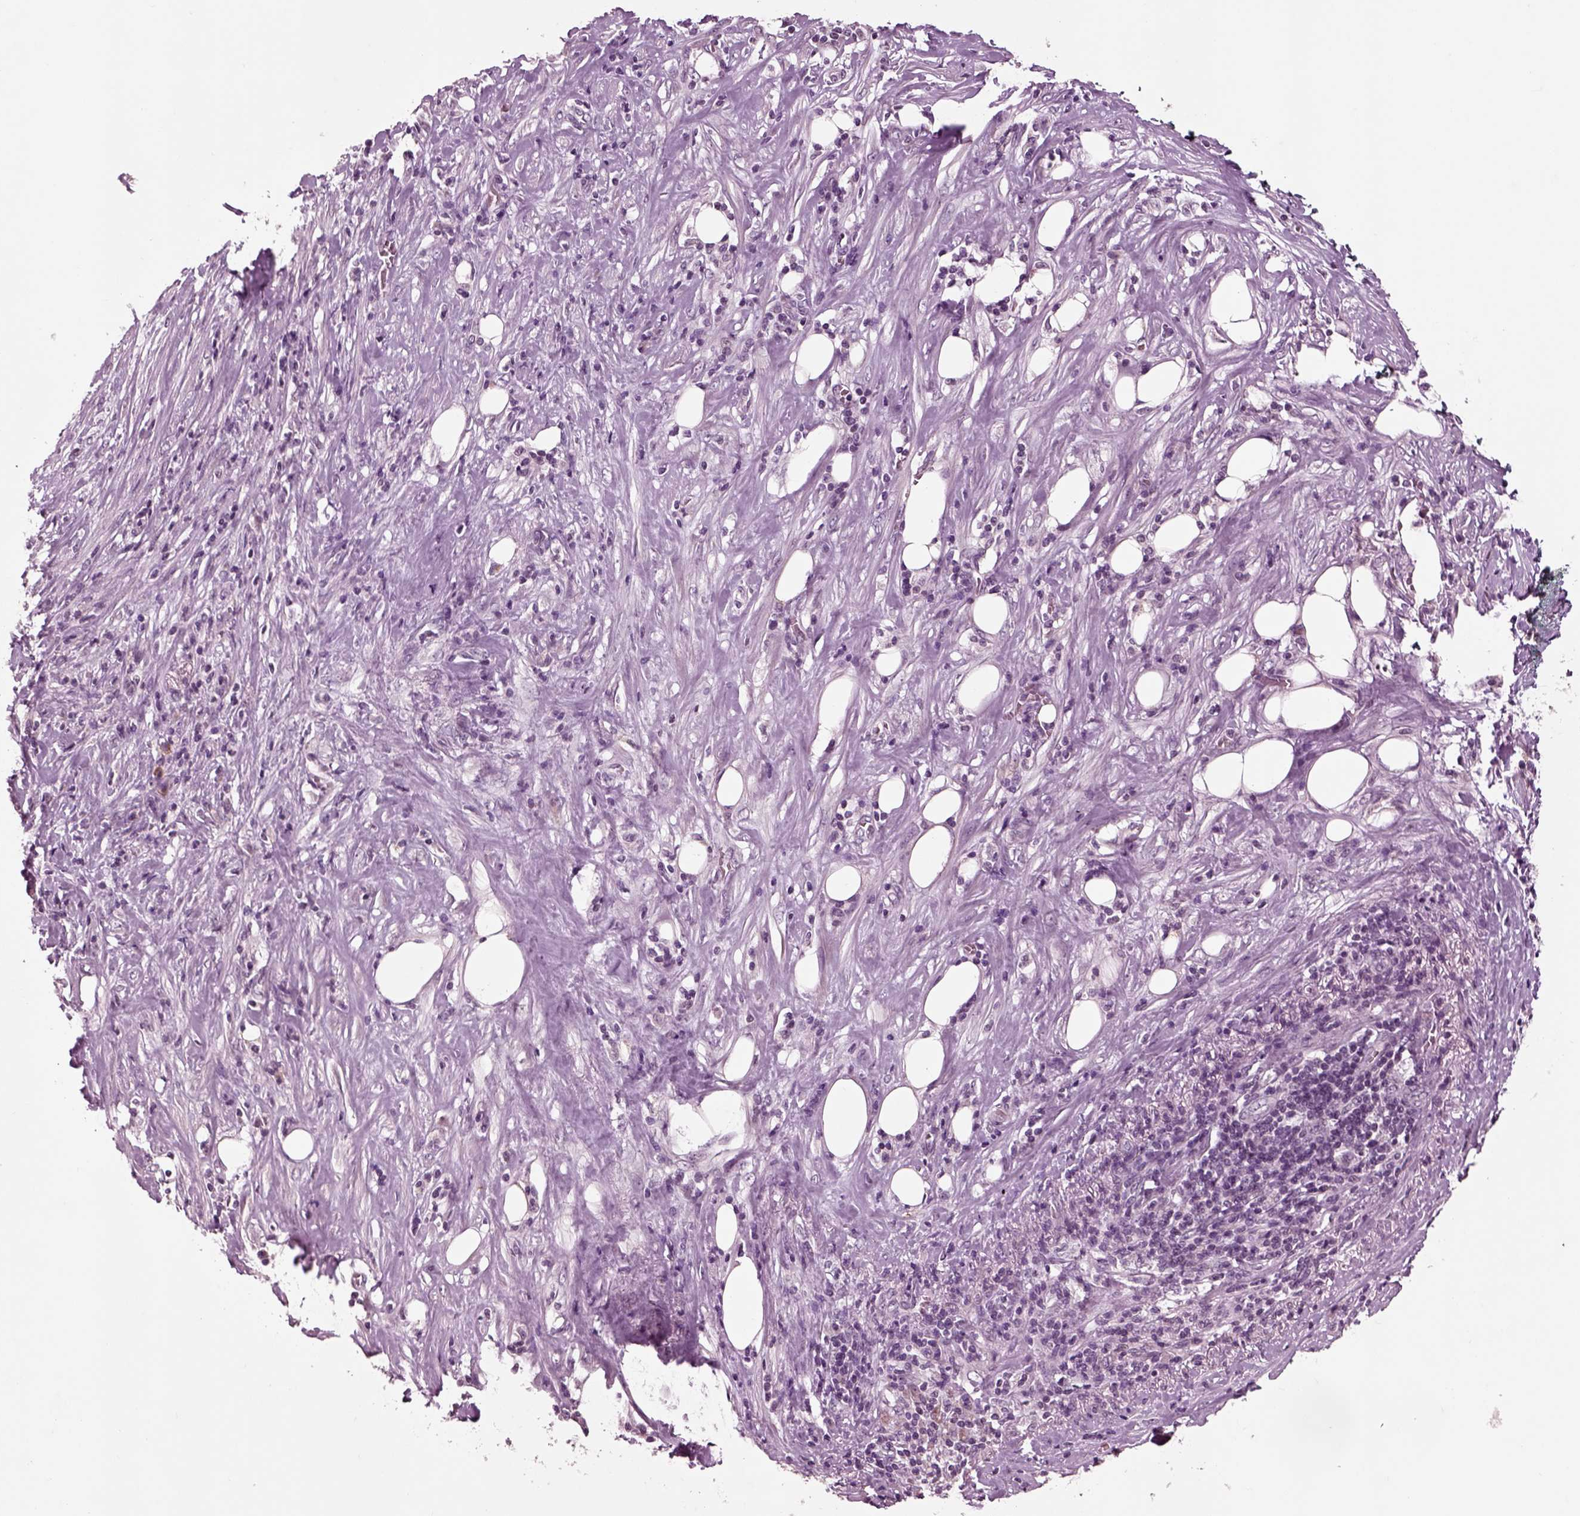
{"staining": {"intensity": "negative", "quantity": "none", "location": "none"}, "tissue": "pancreatic cancer", "cell_type": "Tumor cells", "image_type": "cancer", "snomed": [{"axis": "morphology", "description": "Adenocarcinoma, NOS"}, {"axis": "topography", "description": "Pancreas"}], "caption": "Tumor cells show no significant positivity in pancreatic adenocarcinoma.", "gene": "CHGB", "patient": {"sex": "male", "age": 57}}